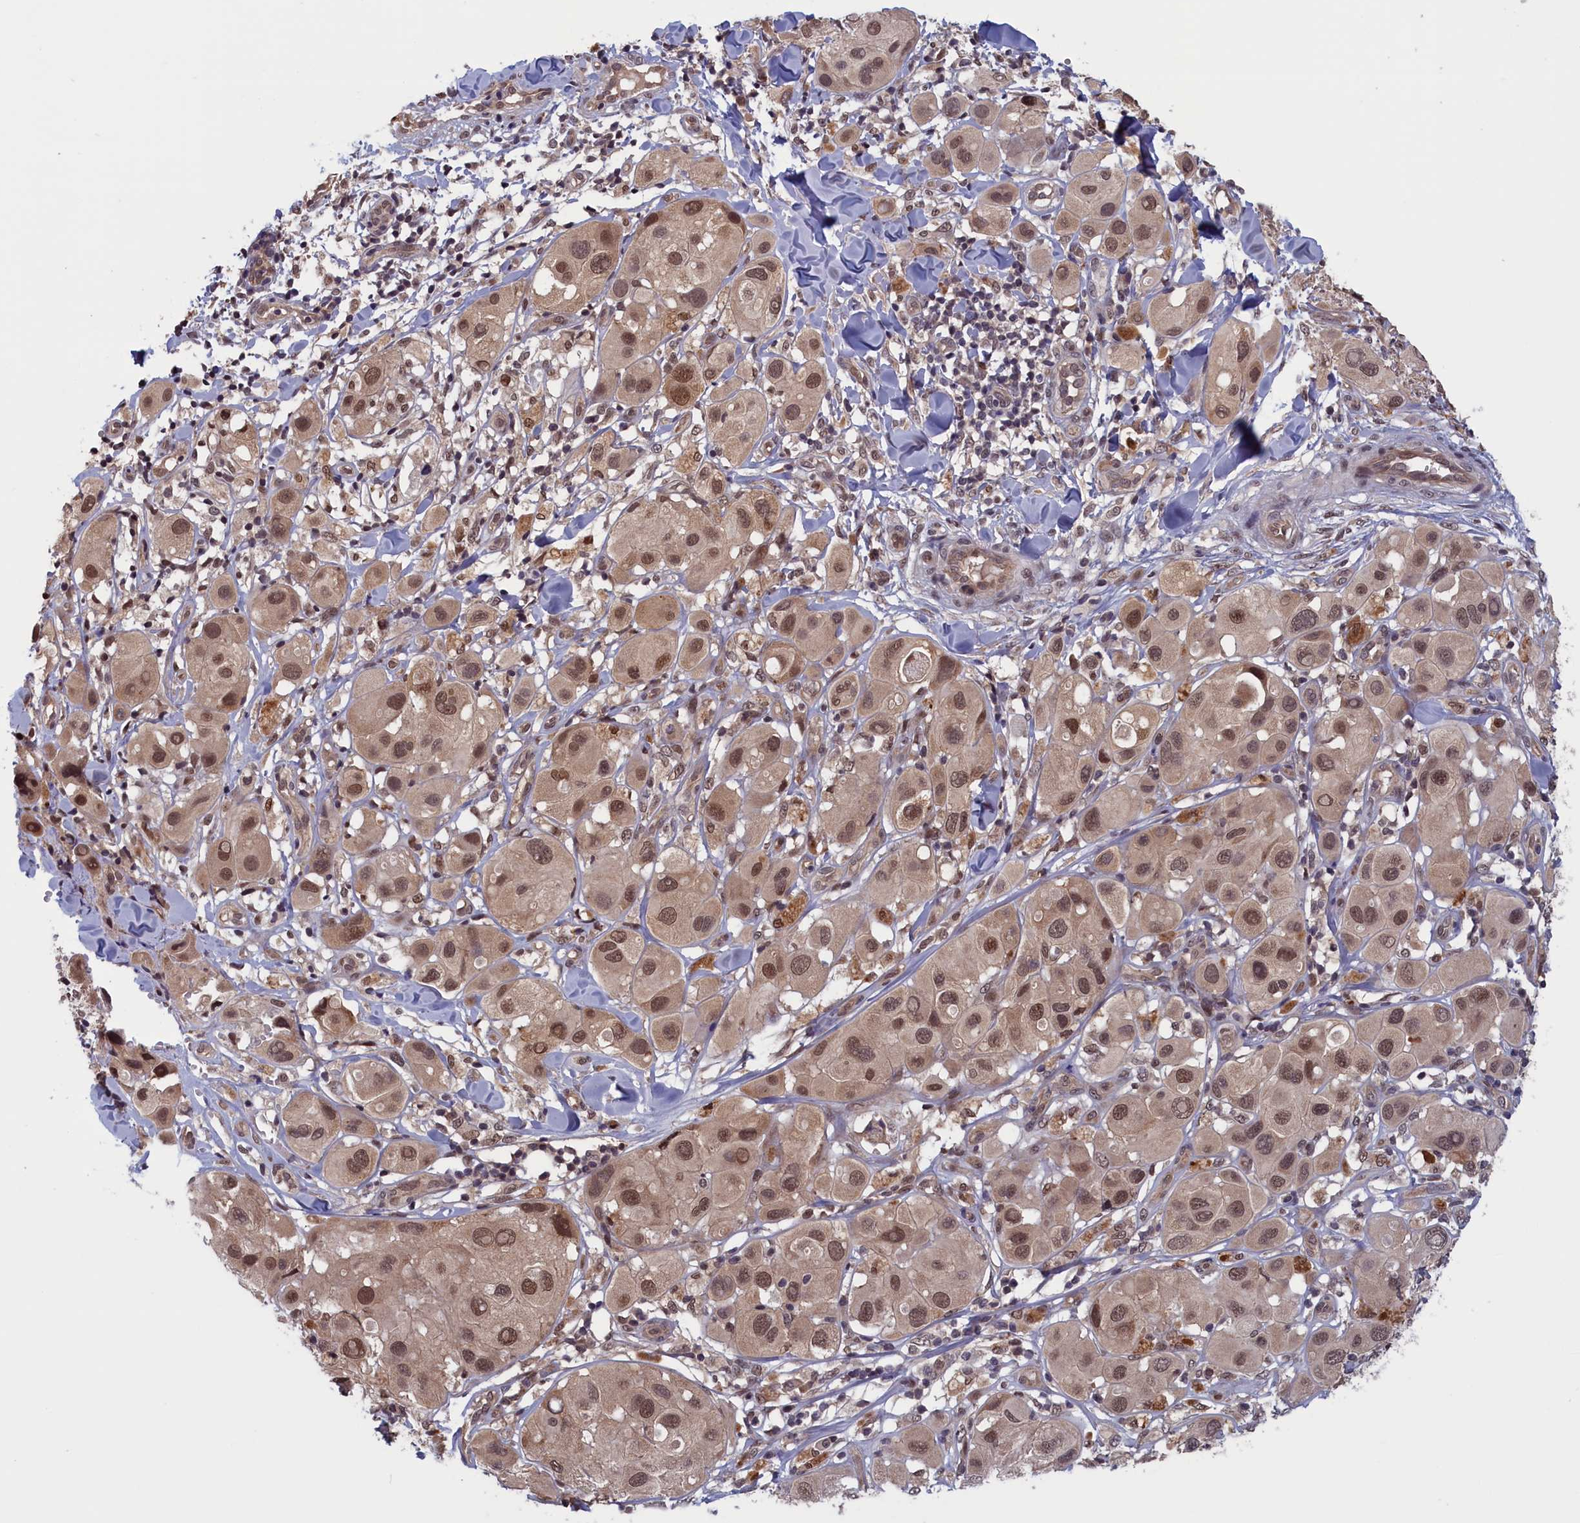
{"staining": {"intensity": "moderate", "quantity": ">75%", "location": "nuclear"}, "tissue": "melanoma", "cell_type": "Tumor cells", "image_type": "cancer", "snomed": [{"axis": "morphology", "description": "Malignant melanoma, Metastatic site"}, {"axis": "topography", "description": "Skin"}], "caption": "A micrograph of human melanoma stained for a protein shows moderate nuclear brown staining in tumor cells.", "gene": "PLP2", "patient": {"sex": "male", "age": 41}}